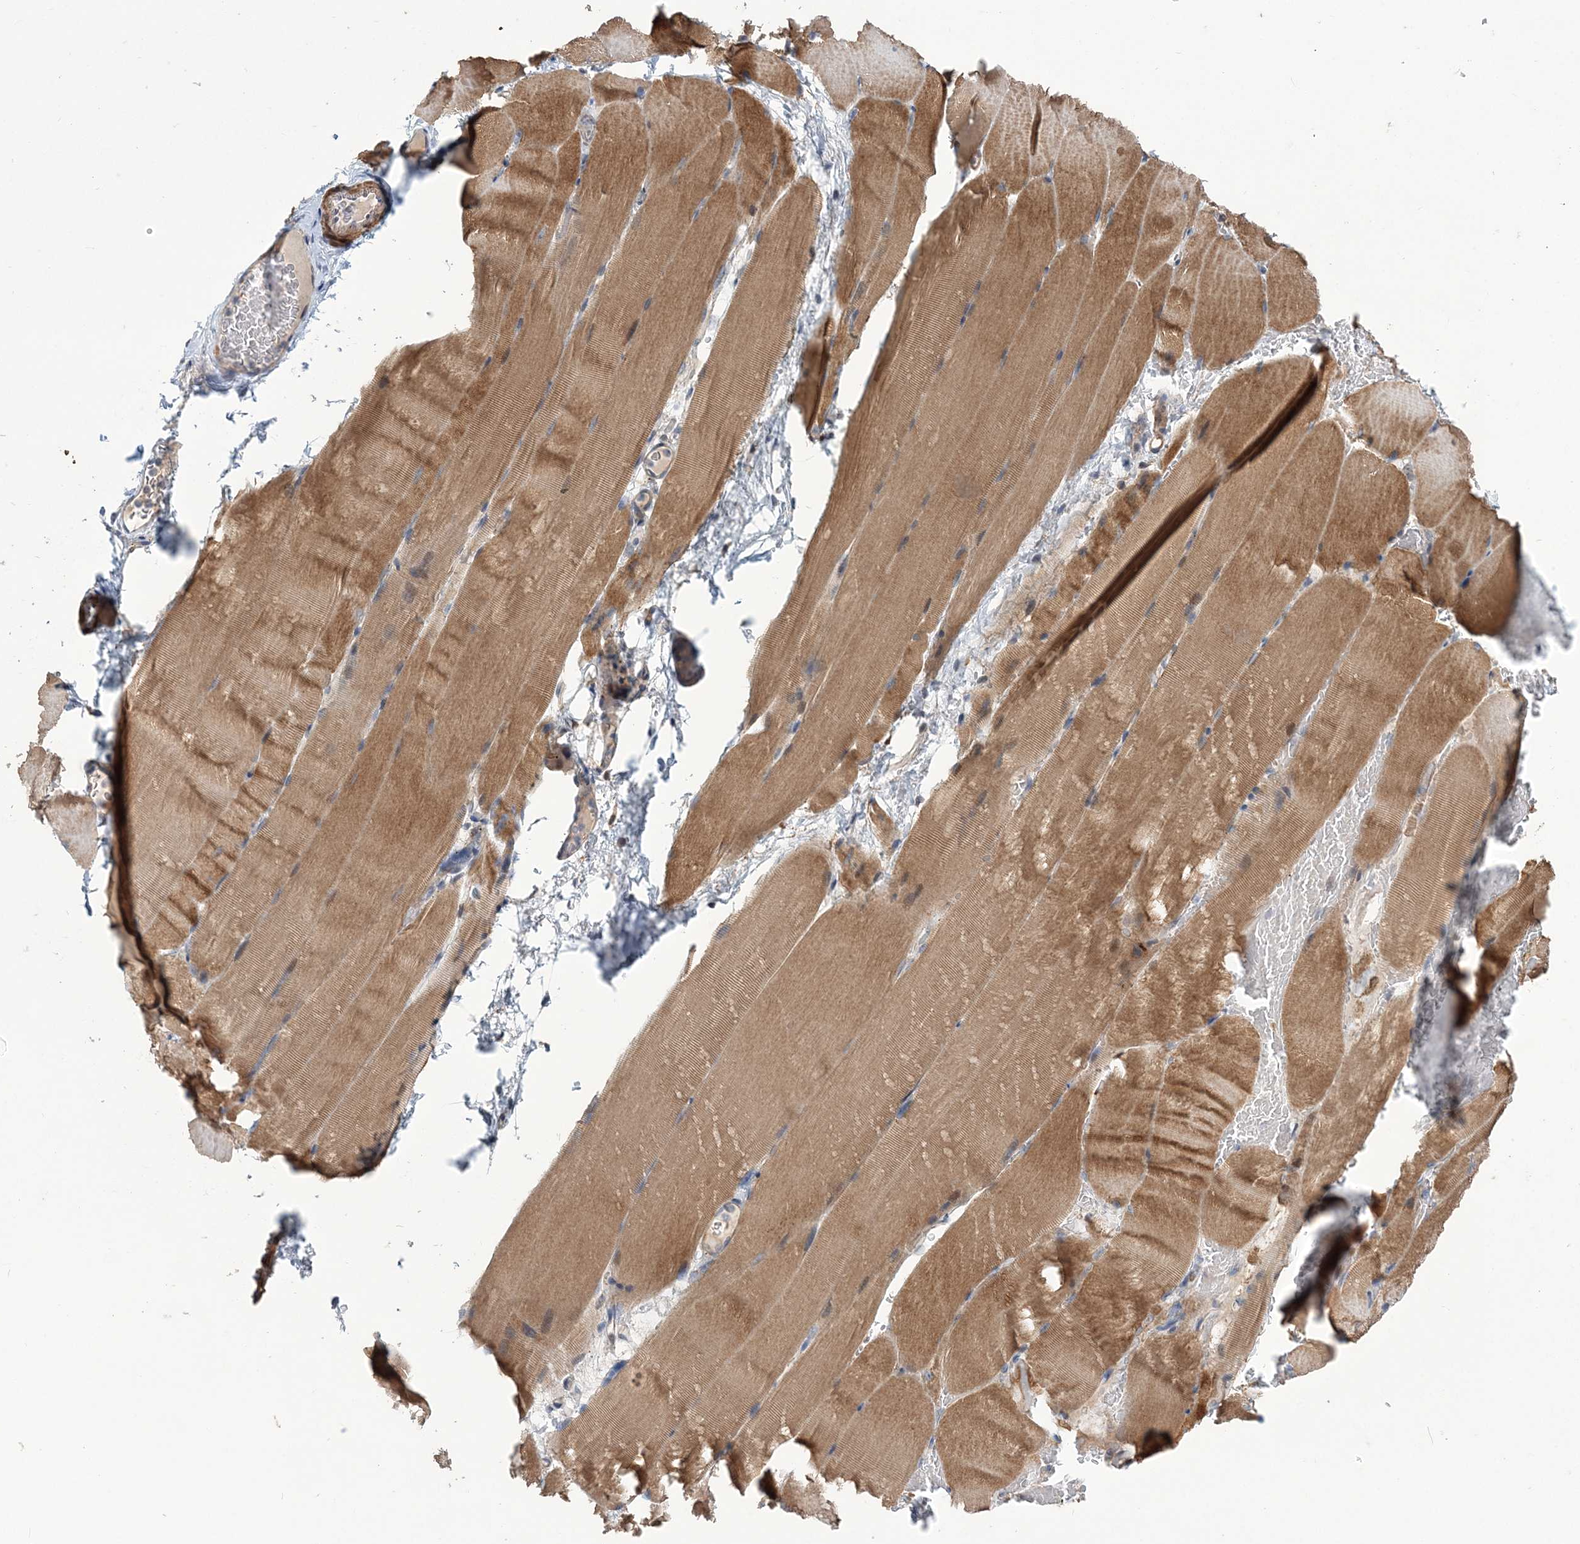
{"staining": {"intensity": "moderate", "quantity": ">75%", "location": "cytoplasmic/membranous"}, "tissue": "skeletal muscle", "cell_type": "Myocytes", "image_type": "normal", "snomed": [{"axis": "morphology", "description": "Normal tissue, NOS"}, {"axis": "topography", "description": "Skeletal muscle"}, {"axis": "topography", "description": "Parathyroid gland"}], "caption": "A brown stain labels moderate cytoplasmic/membranous expression of a protein in myocytes of normal human skeletal muscle.", "gene": "PPP2R2B", "patient": {"sex": "female", "age": 37}}